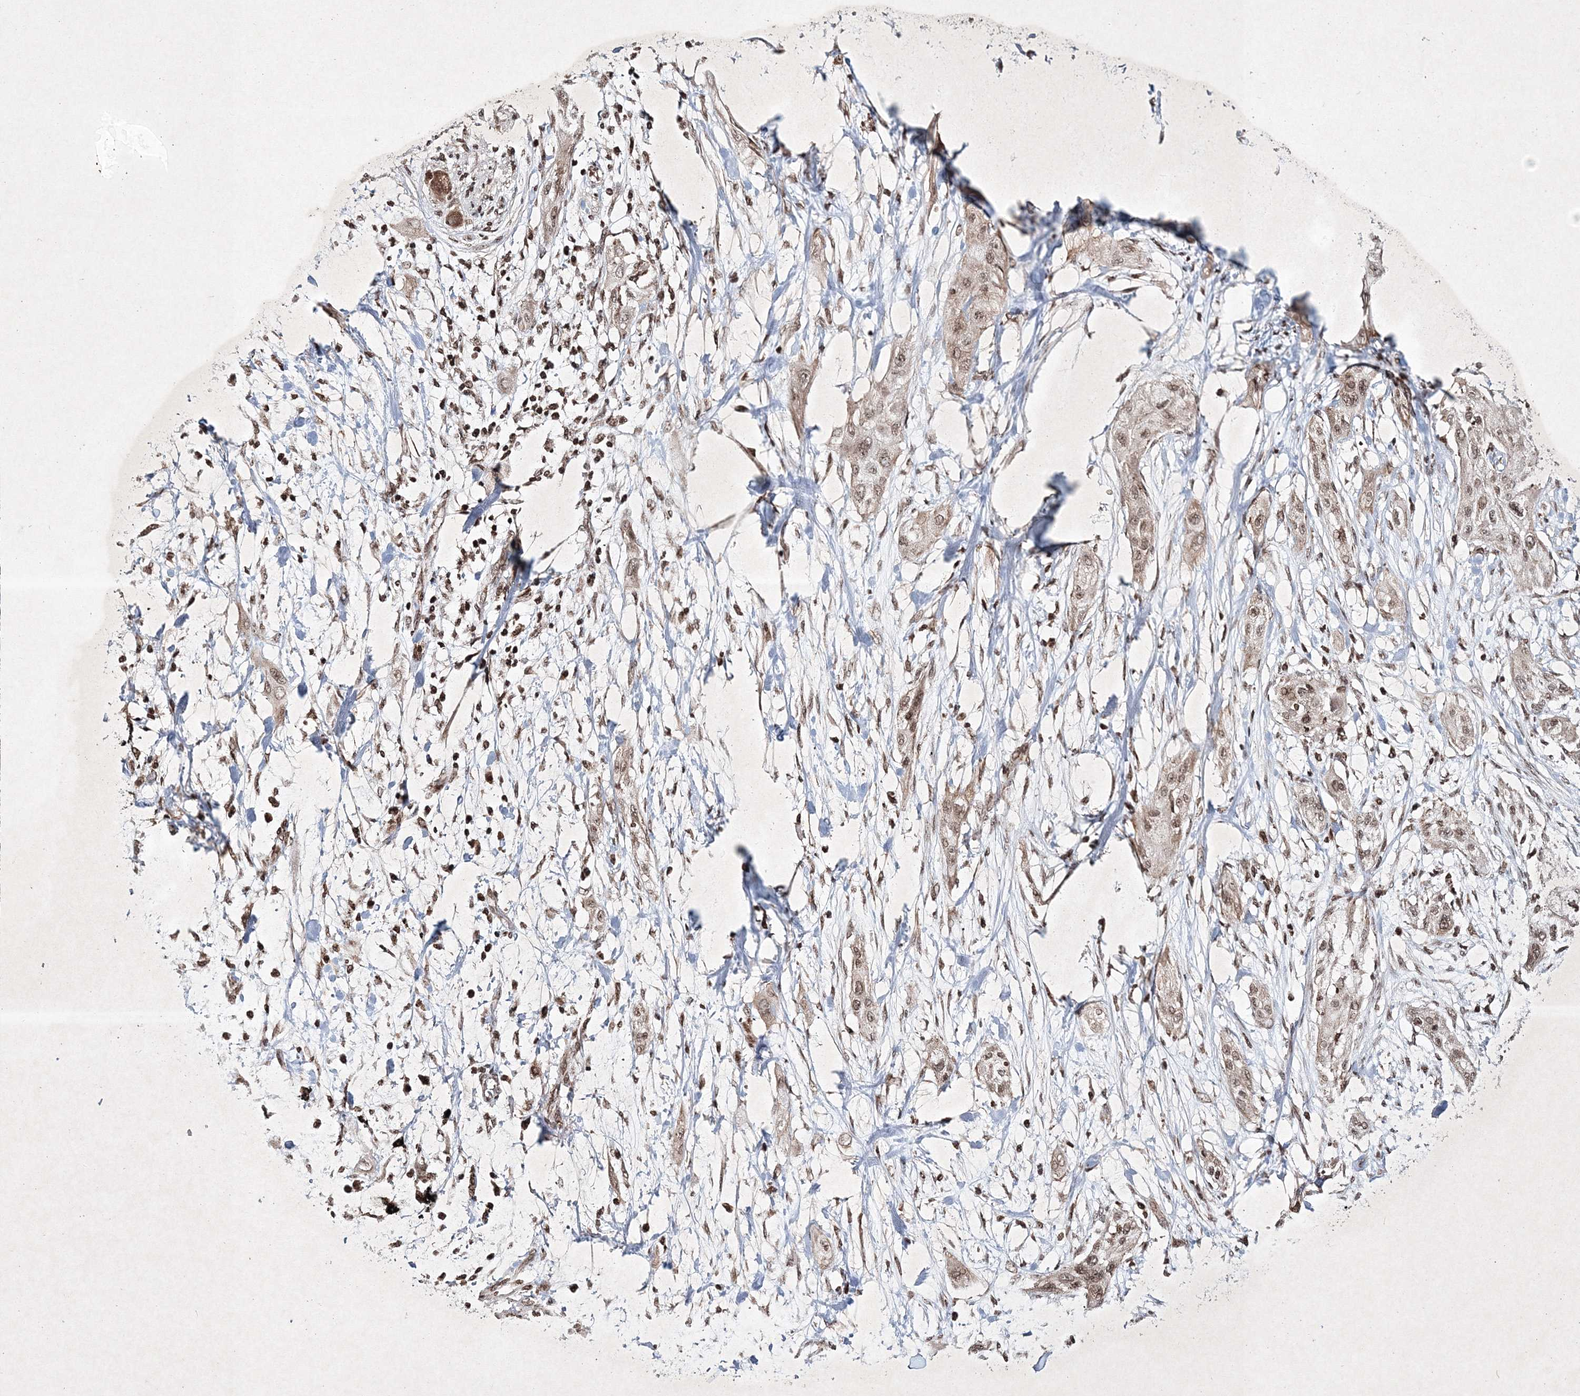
{"staining": {"intensity": "weak", "quantity": ">75%", "location": "nuclear"}, "tissue": "lung cancer", "cell_type": "Tumor cells", "image_type": "cancer", "snomed": [{"axis": "morphology", "description": "Squamous cell carcinoma, NOS"}, {"axis": "topography", "description": "Lung"}], "caption": "A high-resolution histopathology image shows IHC staining of lung squamous cell carcinoma, which demonstrates weak nuclear positivity in approximately >75% of tumor cells. (DAB (3,3'-diaminobenzidine) = brown stain, brightfield microscopy at high magnification).", "gene": "CARM1", "patient": {"sex": "female", "age": 47}}